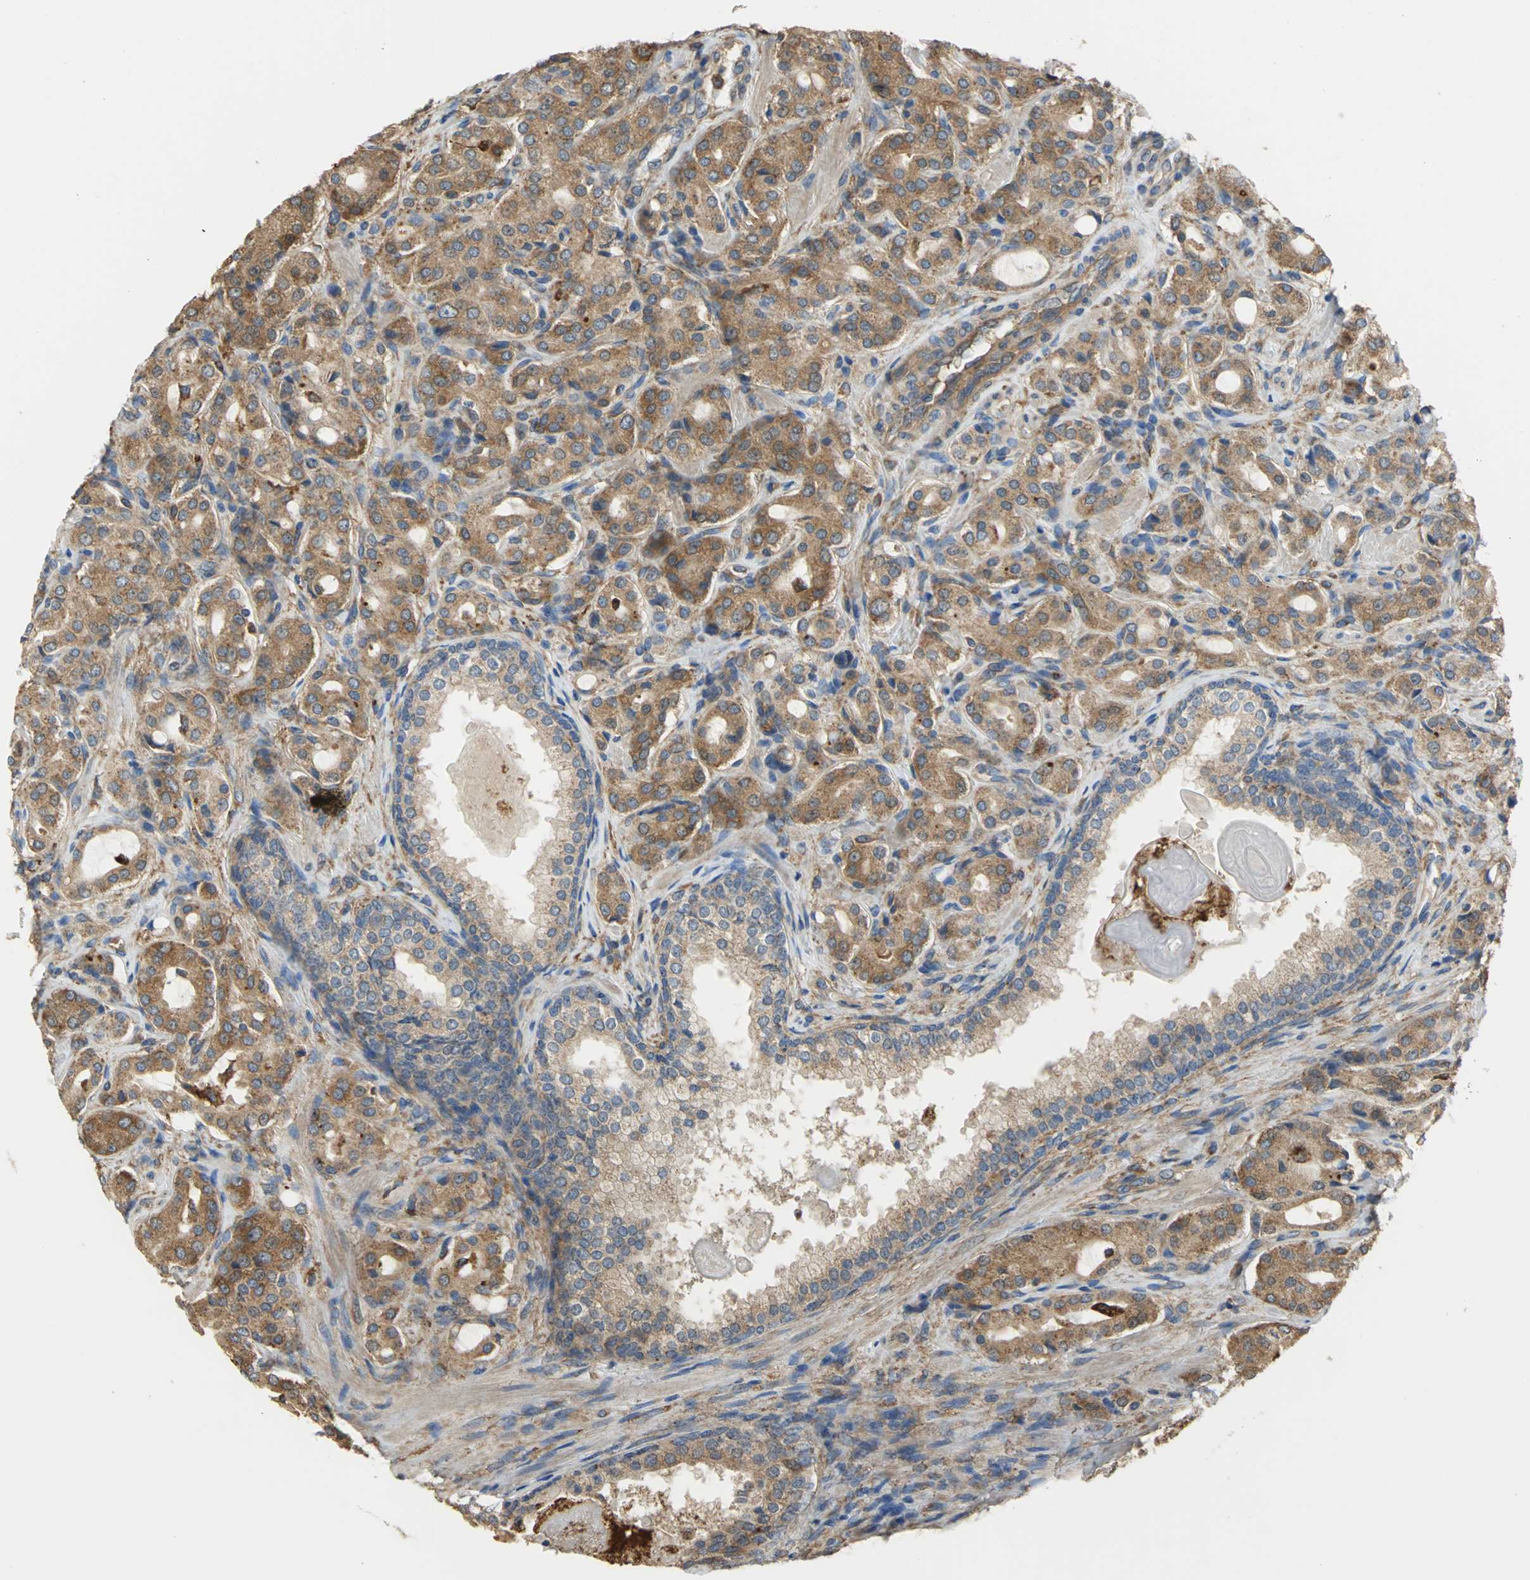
{"staining": {"intensity": "moderate", "quantity": ">75%", "location": "cytoplasmic/membranous"}, "tissue": "prostate cancer", "cell_type": "Tumor cells", "image_type": "cancer", "snomed": [{"axis": "morphology", "description": "Adenocarcinoma, High grade"}, {"axis": "topography", "description": "Prostate"}], "caption": "Protein staining exhibits moderate cytoplasmic/membranous staining in approximately >75% of tumor cells in prostate cancer (high-grade adenocarcinoma).", "gene": "DIAPH2", "patient": {"sex": "male", "age": 72}}